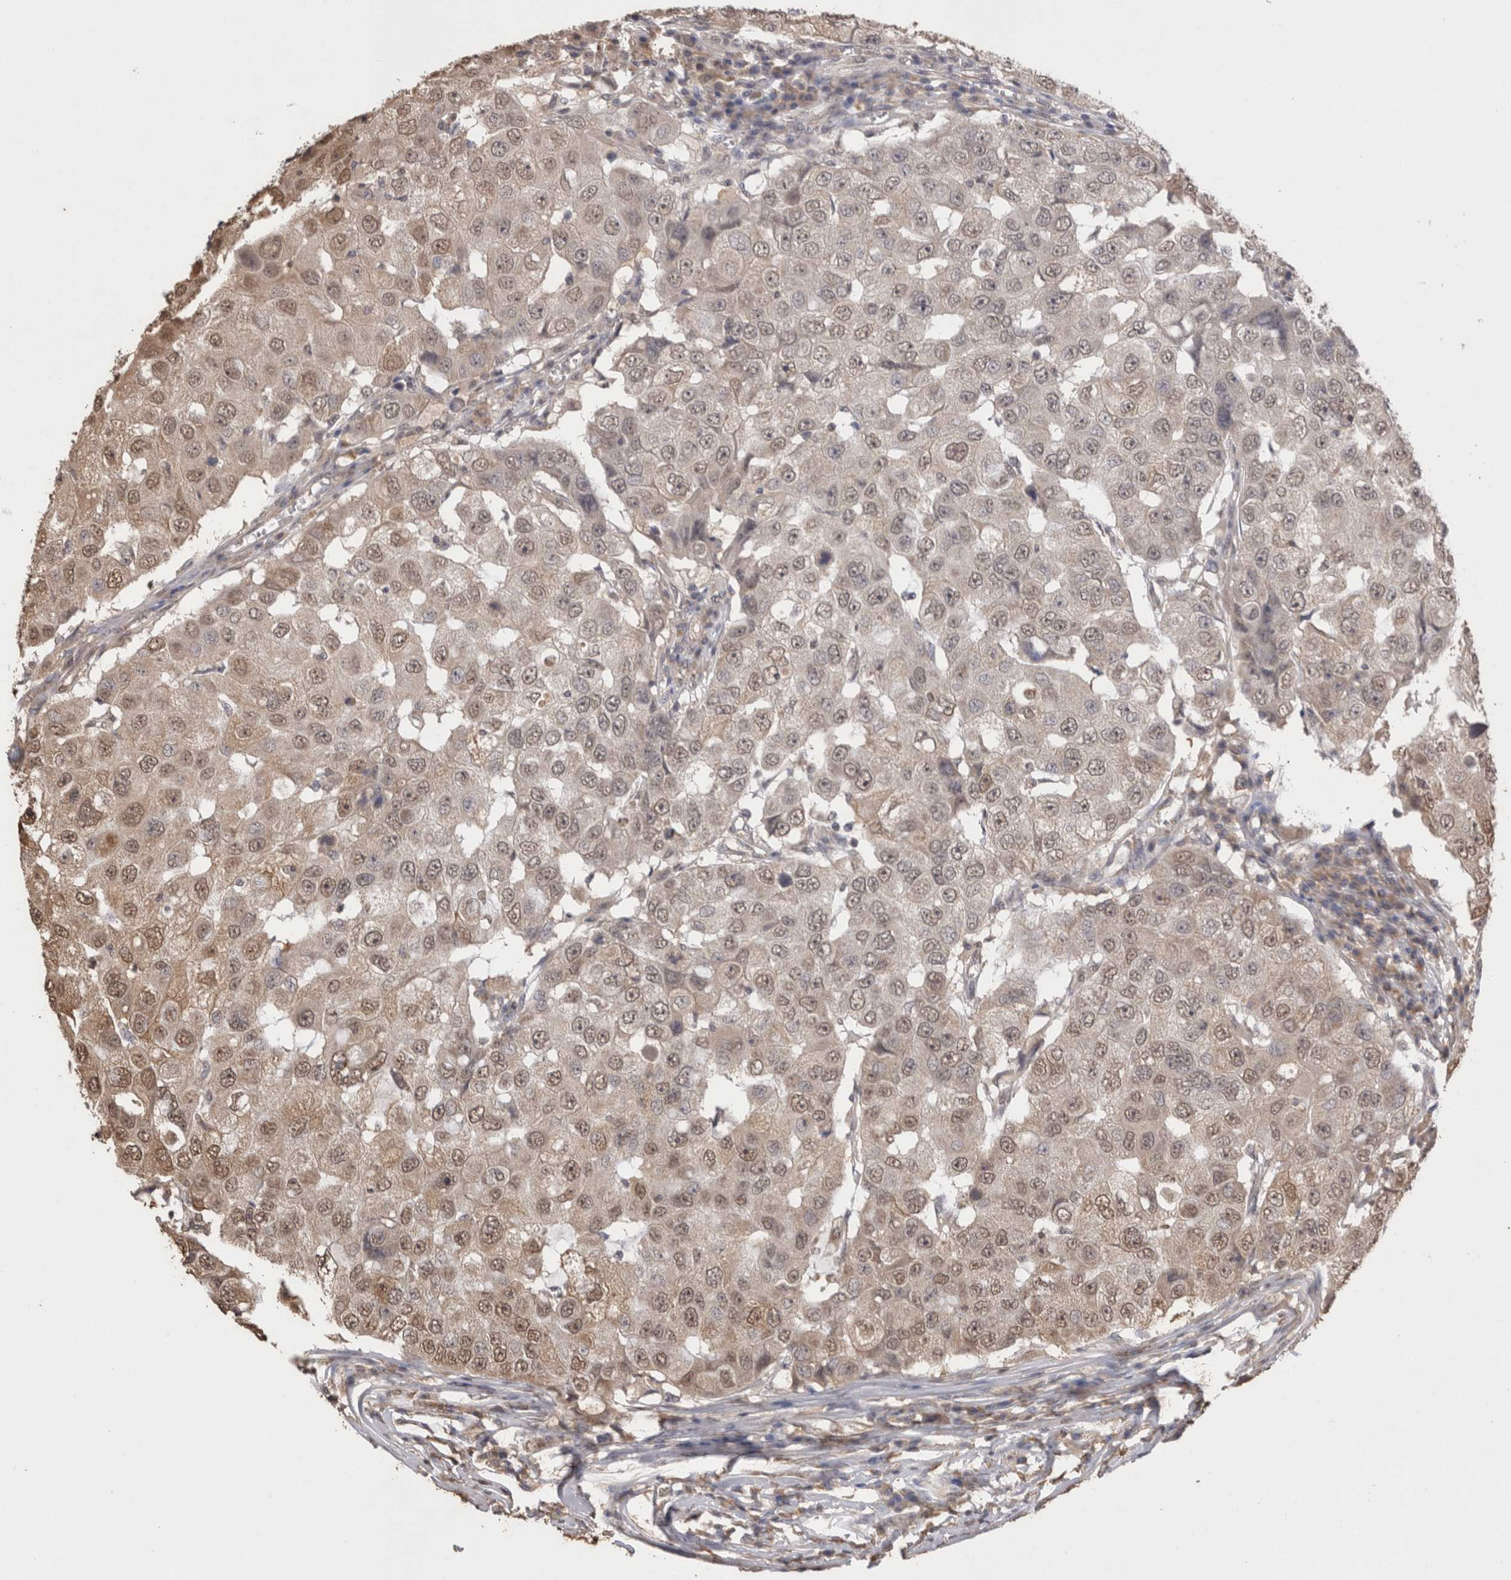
{"staining": {"intensity": "weak", "quantity": ">75%", "location": "cytoplasmic/membranous,nuclear"}, "tissue": "breast cancer", "cell_type": "Tumor cells", "image_type": "cancer", "snomed": [{"axis": "morphology", "description": "Duct carcinoma"}, {"axis": "topography", "description": "Breast"}], "caption": "An immunohistochemistry photomicrograph of tumor tissue is shown. Protein staining in brown labels weak cytoplasmic/membranous and nuclear positivity in breast invasive ductal carcinoma within tumor cells. (DAB = brown stain, brightfield microscopy at high magnification).", "gene": "GRK5", "patient": {"sex": "female", "age": 27}}